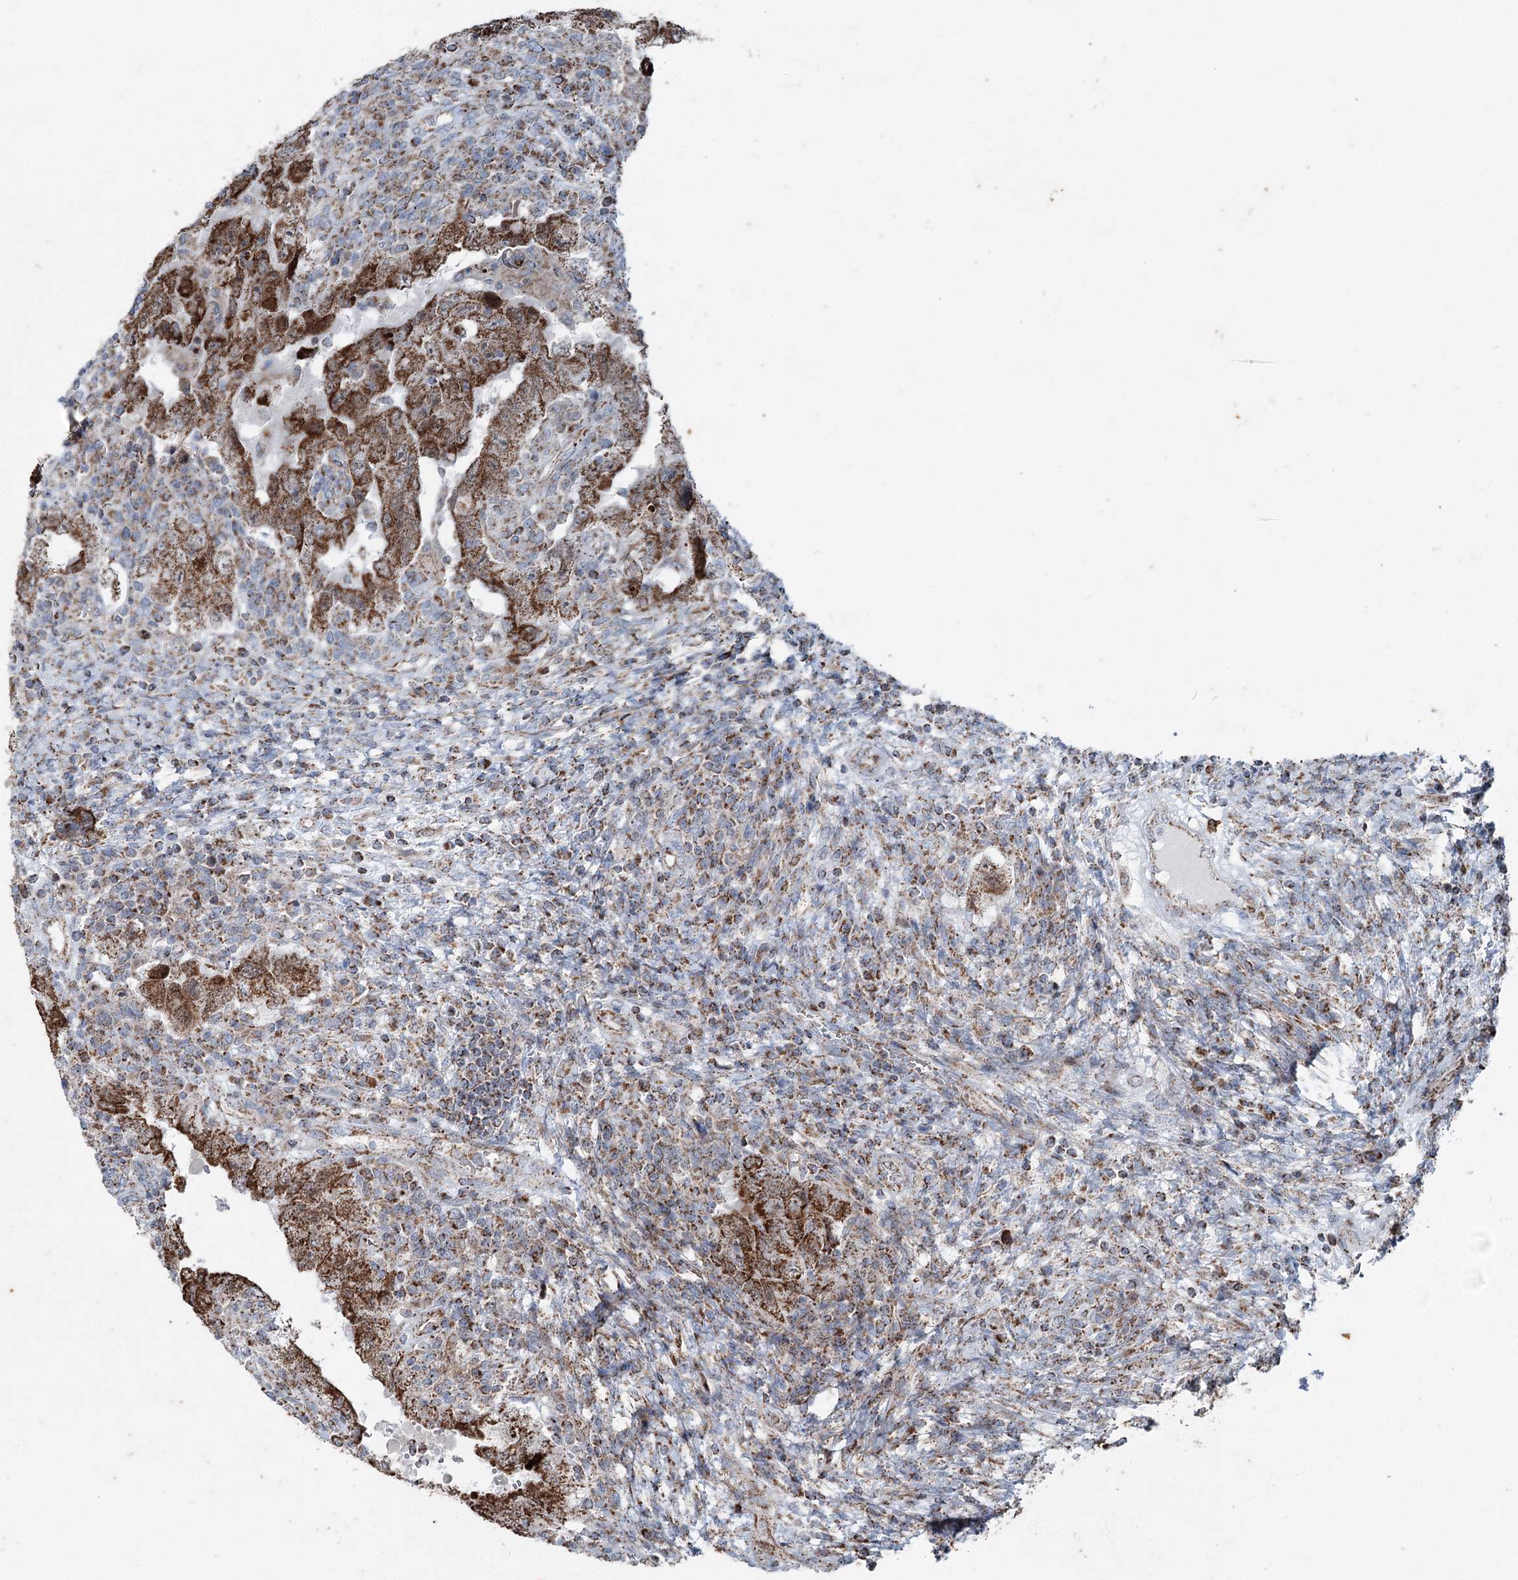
{"staining": {"intensity": "strong", "quantity": ">75%", "location": "cytoplasmic/membranous"}, "tissue": "testis cancer", "cell_type": "Tumor cells", "image_type": "cancer", "snomed": [{"axis": "morphology", "description": "Carcinoma, Embryonal, NOS"}, {"axis": "topography", "description": "Testis"}], "caption": "Testis cancer (embryonal carcinoma) was stained to show a protein in brown. There is high levels of strong cytoplasmic/membranous staining in about >75% of tumor cells.", "gene": "UCN3", "patient": {"sex": "male", "age": 26}}